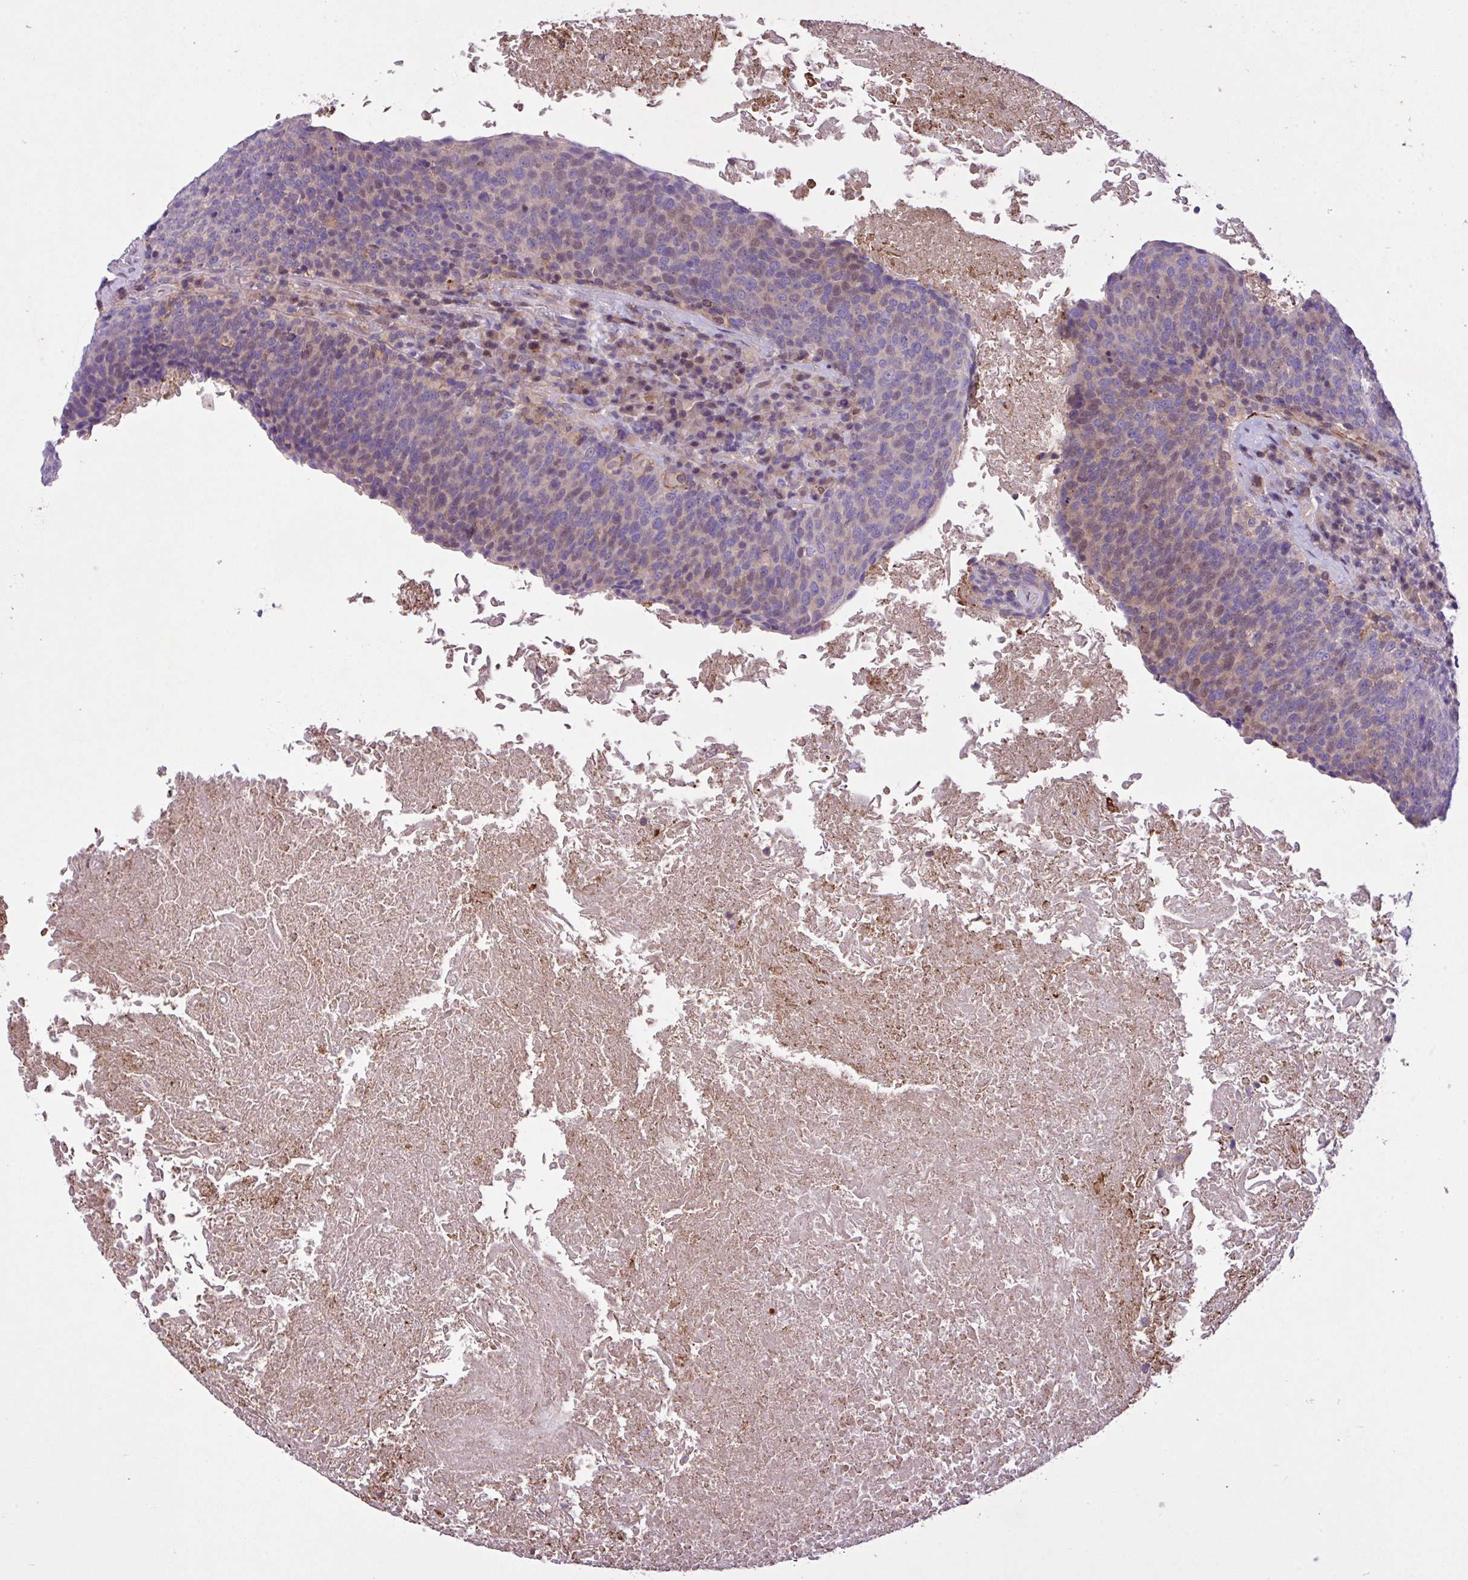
{"staining": {"intensity": "weak", "quantity": "<25%", "location": "cytoplasmic/membranous"}, "tissue": "head and neck cancer", "cell_type": "Tumor cells", "image_type": "cancer", "snomed": [{"axis": "morphology", "description": "Squamous cell carcinoma, NOS"}, {"axis": "morphology", "description": "Squamous cell carcinoma, metastatic, NOS"}, {"axis": "topography", "description": "Lymph node"}, {"axis": "topography", "description": "Head-Neck"}], "caption": "Immunohistochemistry (IHC) photomicrograph of neoplastic tissue: squamous cell carcinoma (head and neck) stained with DAB (3,3'-diaminobenzidine) shows no significant protein positivity in tumor cells. (Brightfield microscopy of DAB (3,3'-diaminobenzidine) immunohistochemistry at high magnification).", "gene": "RPP25L", "patient": {"sex": "male", "age": 62}}